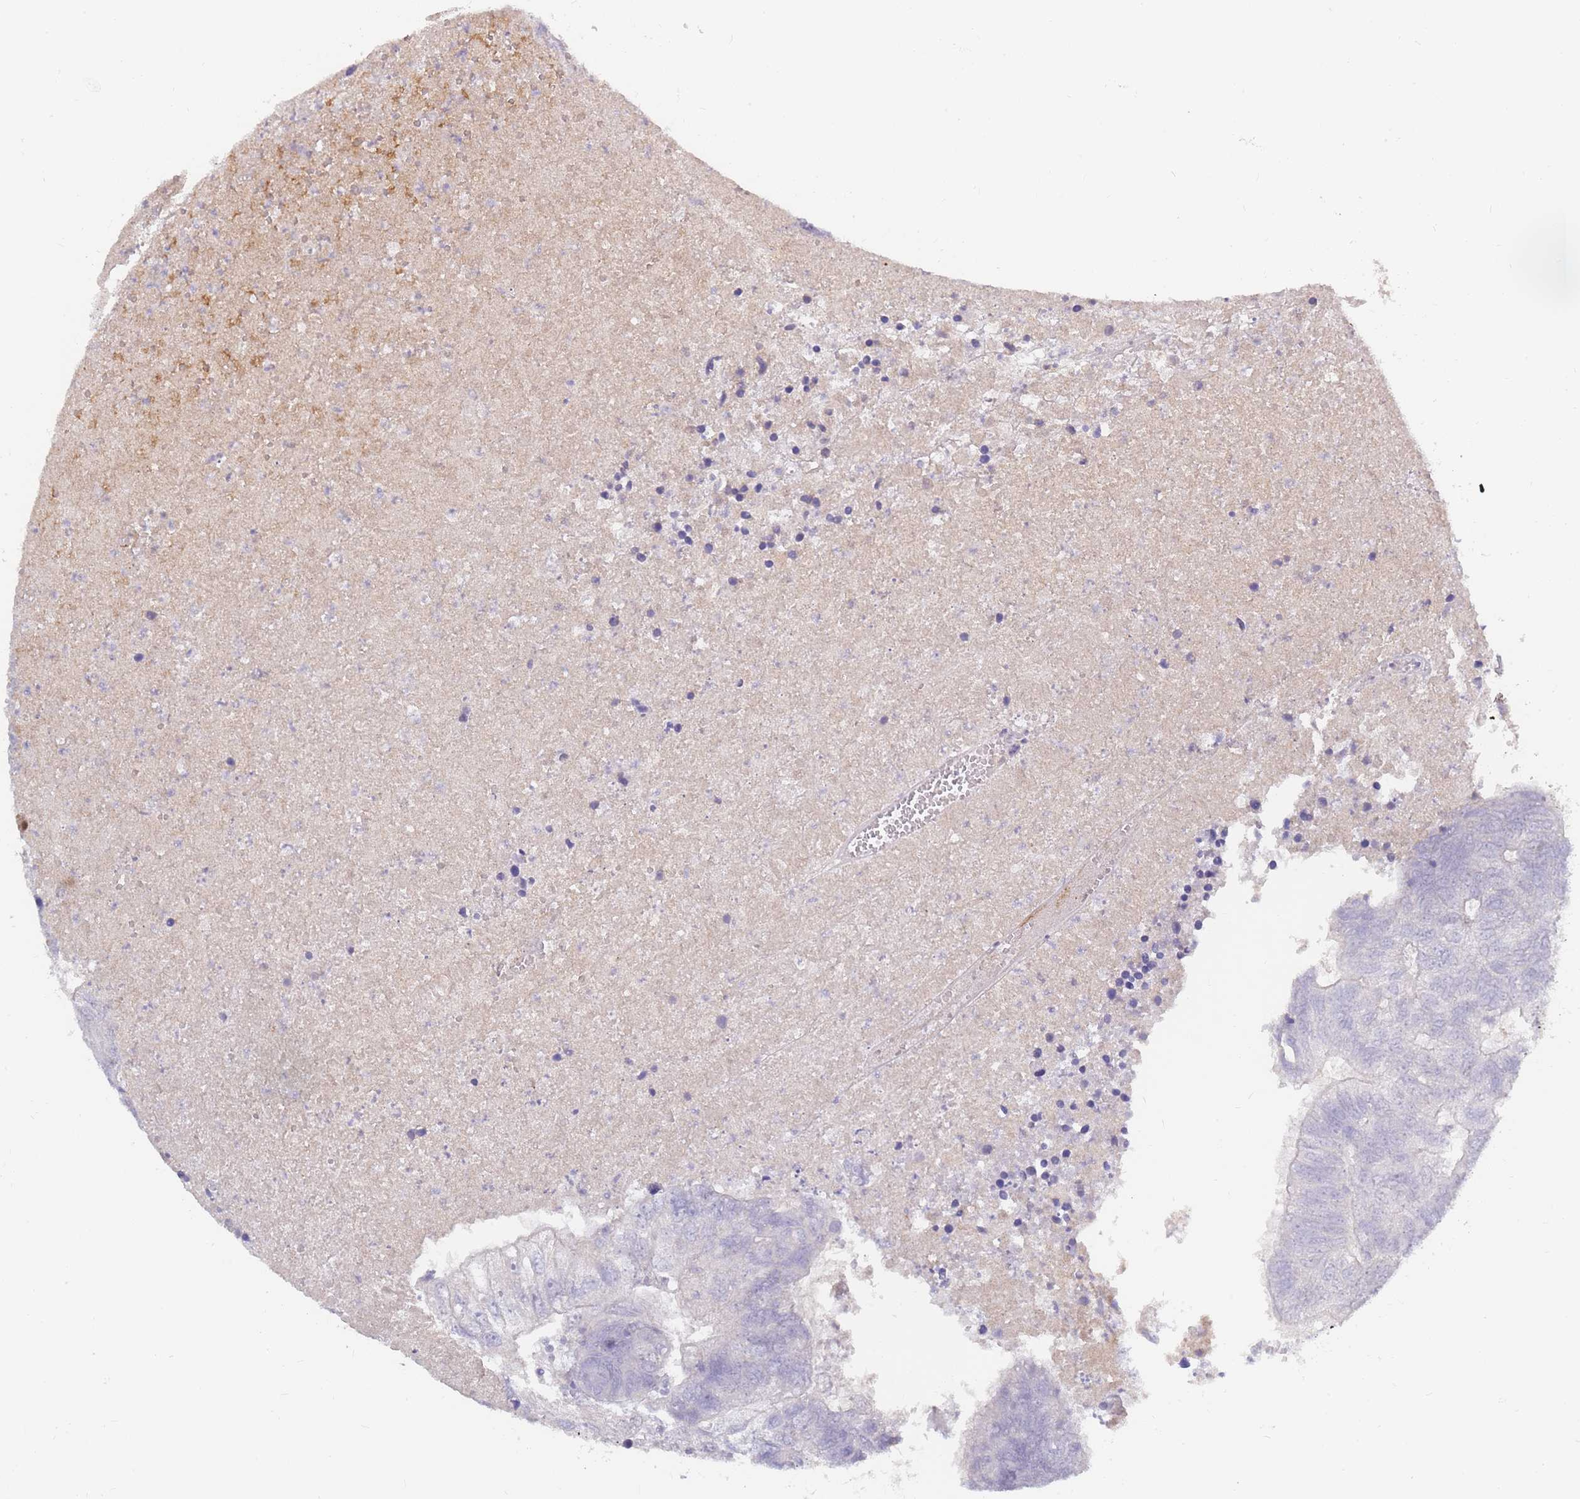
{"staining": {"intensity": "negative", "quantity": "none", "location": "none"}, "tissue": "colorectal cancer", "cell_type": "Tumor cells", "image_type": "cancer", "snomed": [{"axis": "morphology", "description": "Adenocarcinoma, NOS"}, {"axis": "topography", "description": "Colon"}], "caption": "Human colorectal adenocarcinoma stained for a protein using immunohistochemistry (IHC) shows no staining in tumor cells.", "gene": "PRG4", "patient": {"sex": "female", "age": 48}}